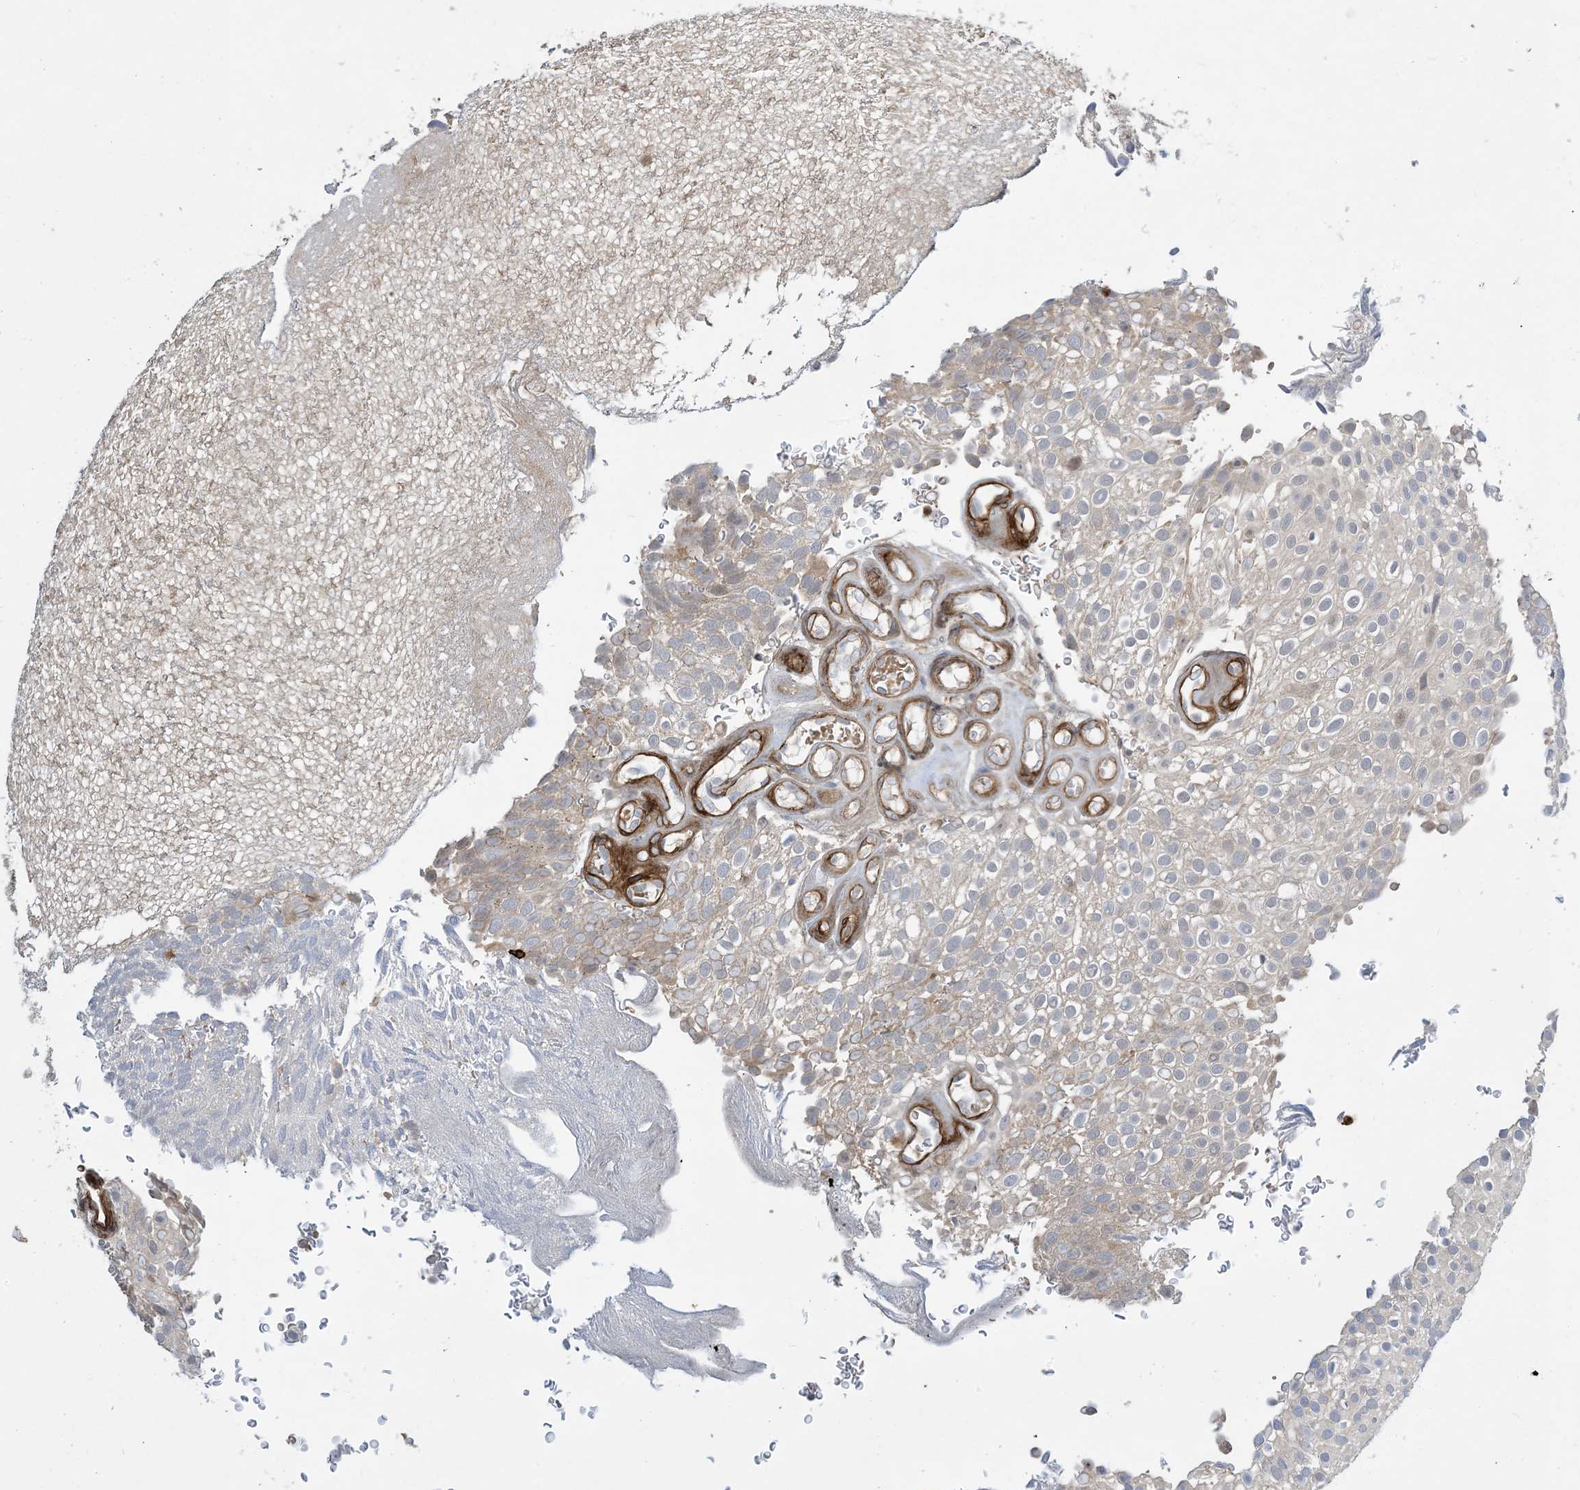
{"staining": {"intensity": "negative", "quantity": "none", "location": "none"}, "tissue": "urothelial cancer", "cell_type": "Tumor cells", "image_type": "cancer", "snomed": [{"axis": "morphology", "description": "Urothelial carcinoma, Low grade"}, {"axis": "topography", "description": "Urinary bladder"}], "caption": "IHC photomicrograph of human urothelial cancer stained for a protein (brown), which exhibits no expression in tumor cells.", "gene": "AK9", "patient": {"sex": "male", "age": 78}}